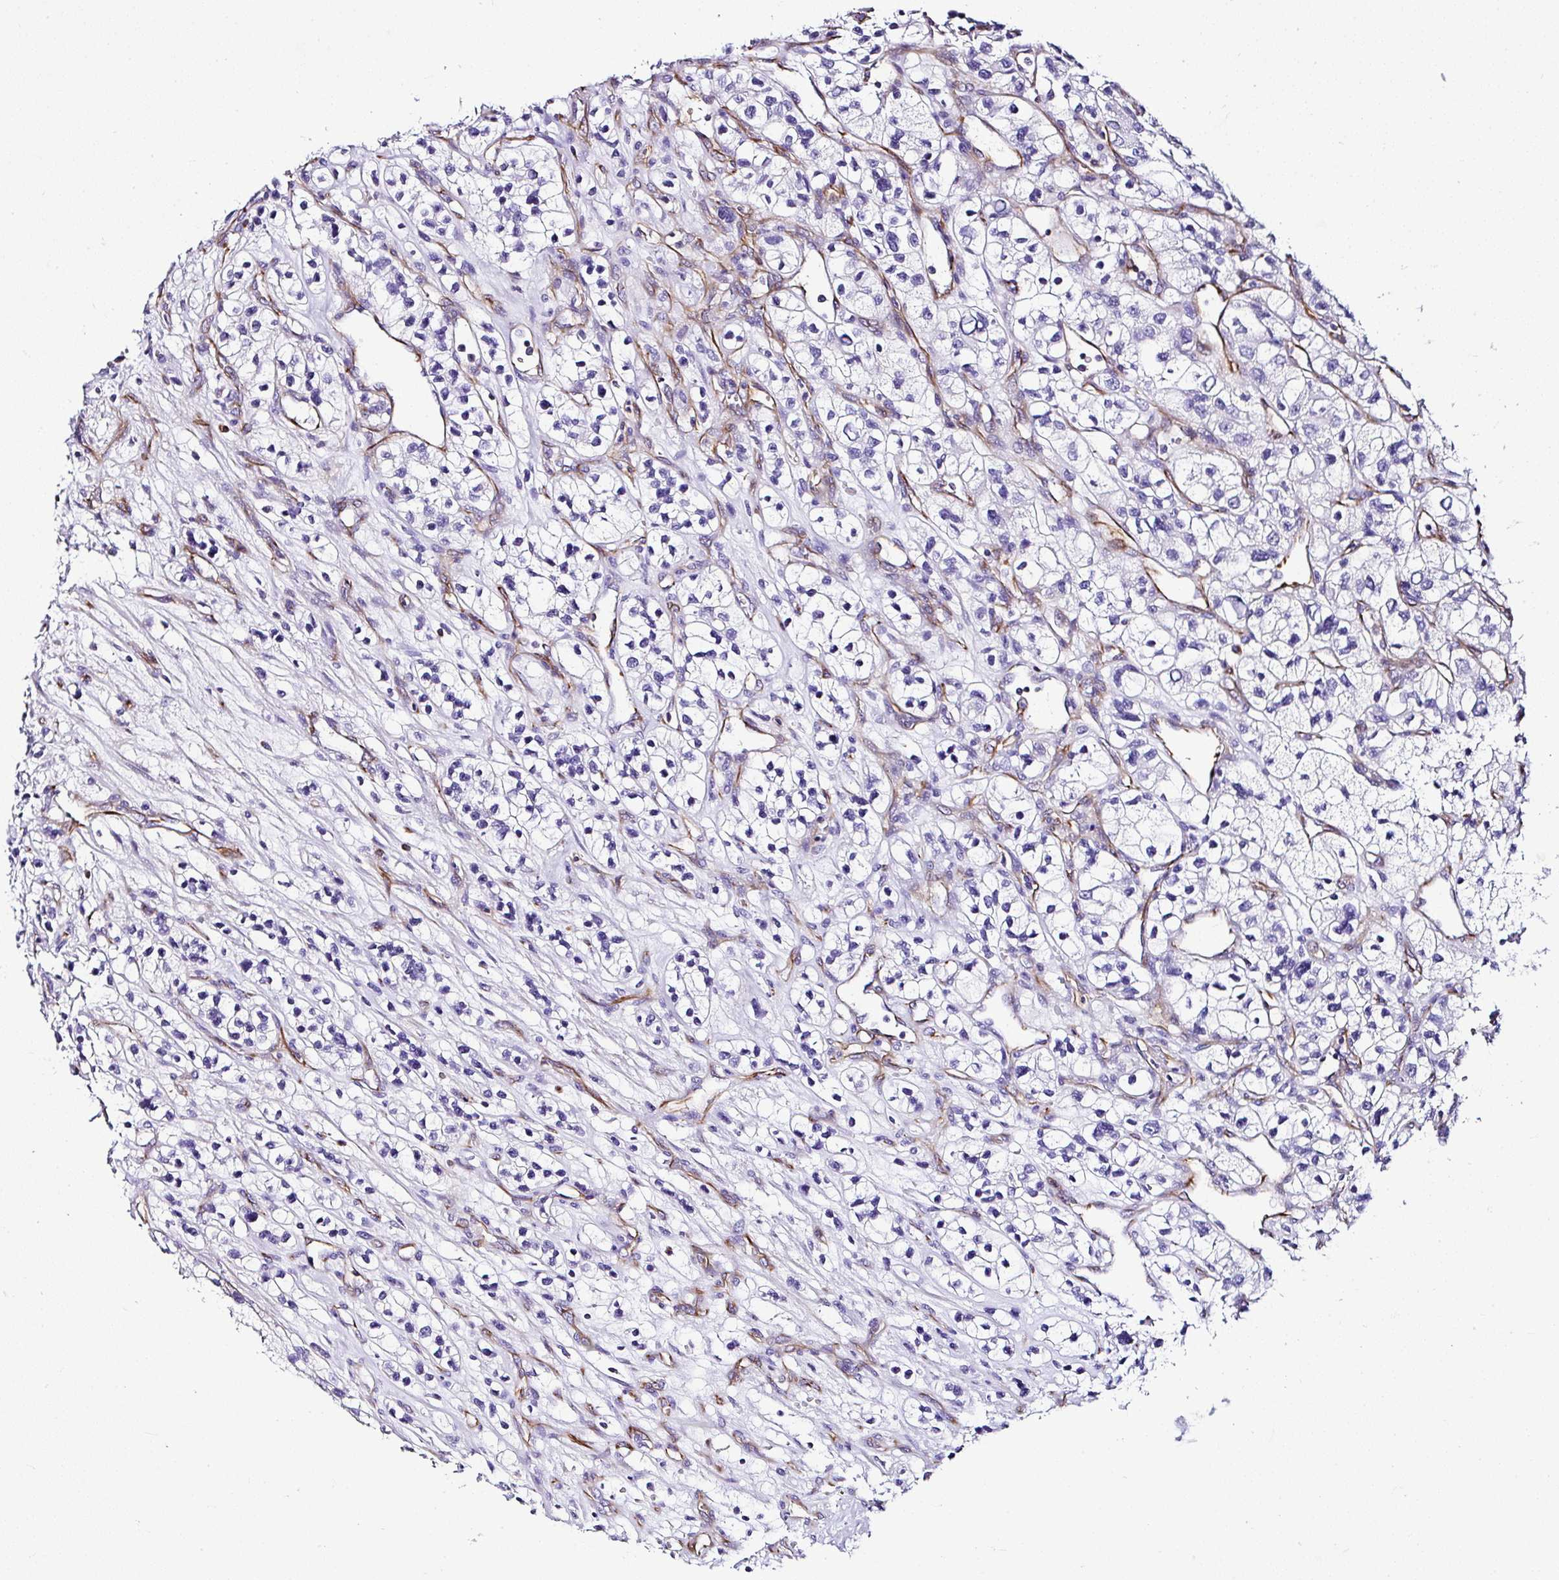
{"staining": {"intensity": "negative", "quantity": "none", "location": "none"}, "tissue": "renal cancer", "cell_type": "Tumor cells", "image_type": "cancer", "snomed": [{"axis": "morphology", "description": "Adenocarcinoma, NOS"}, {"axis": "topography", "description": "Kidney"}], "caption": "An image of renal cancer (adenocarcinoma) stained for a protein shows no brown staining in tumor cells.", "gene": "DEPDC5", "patient": {"sex": "female", "age": 57}}